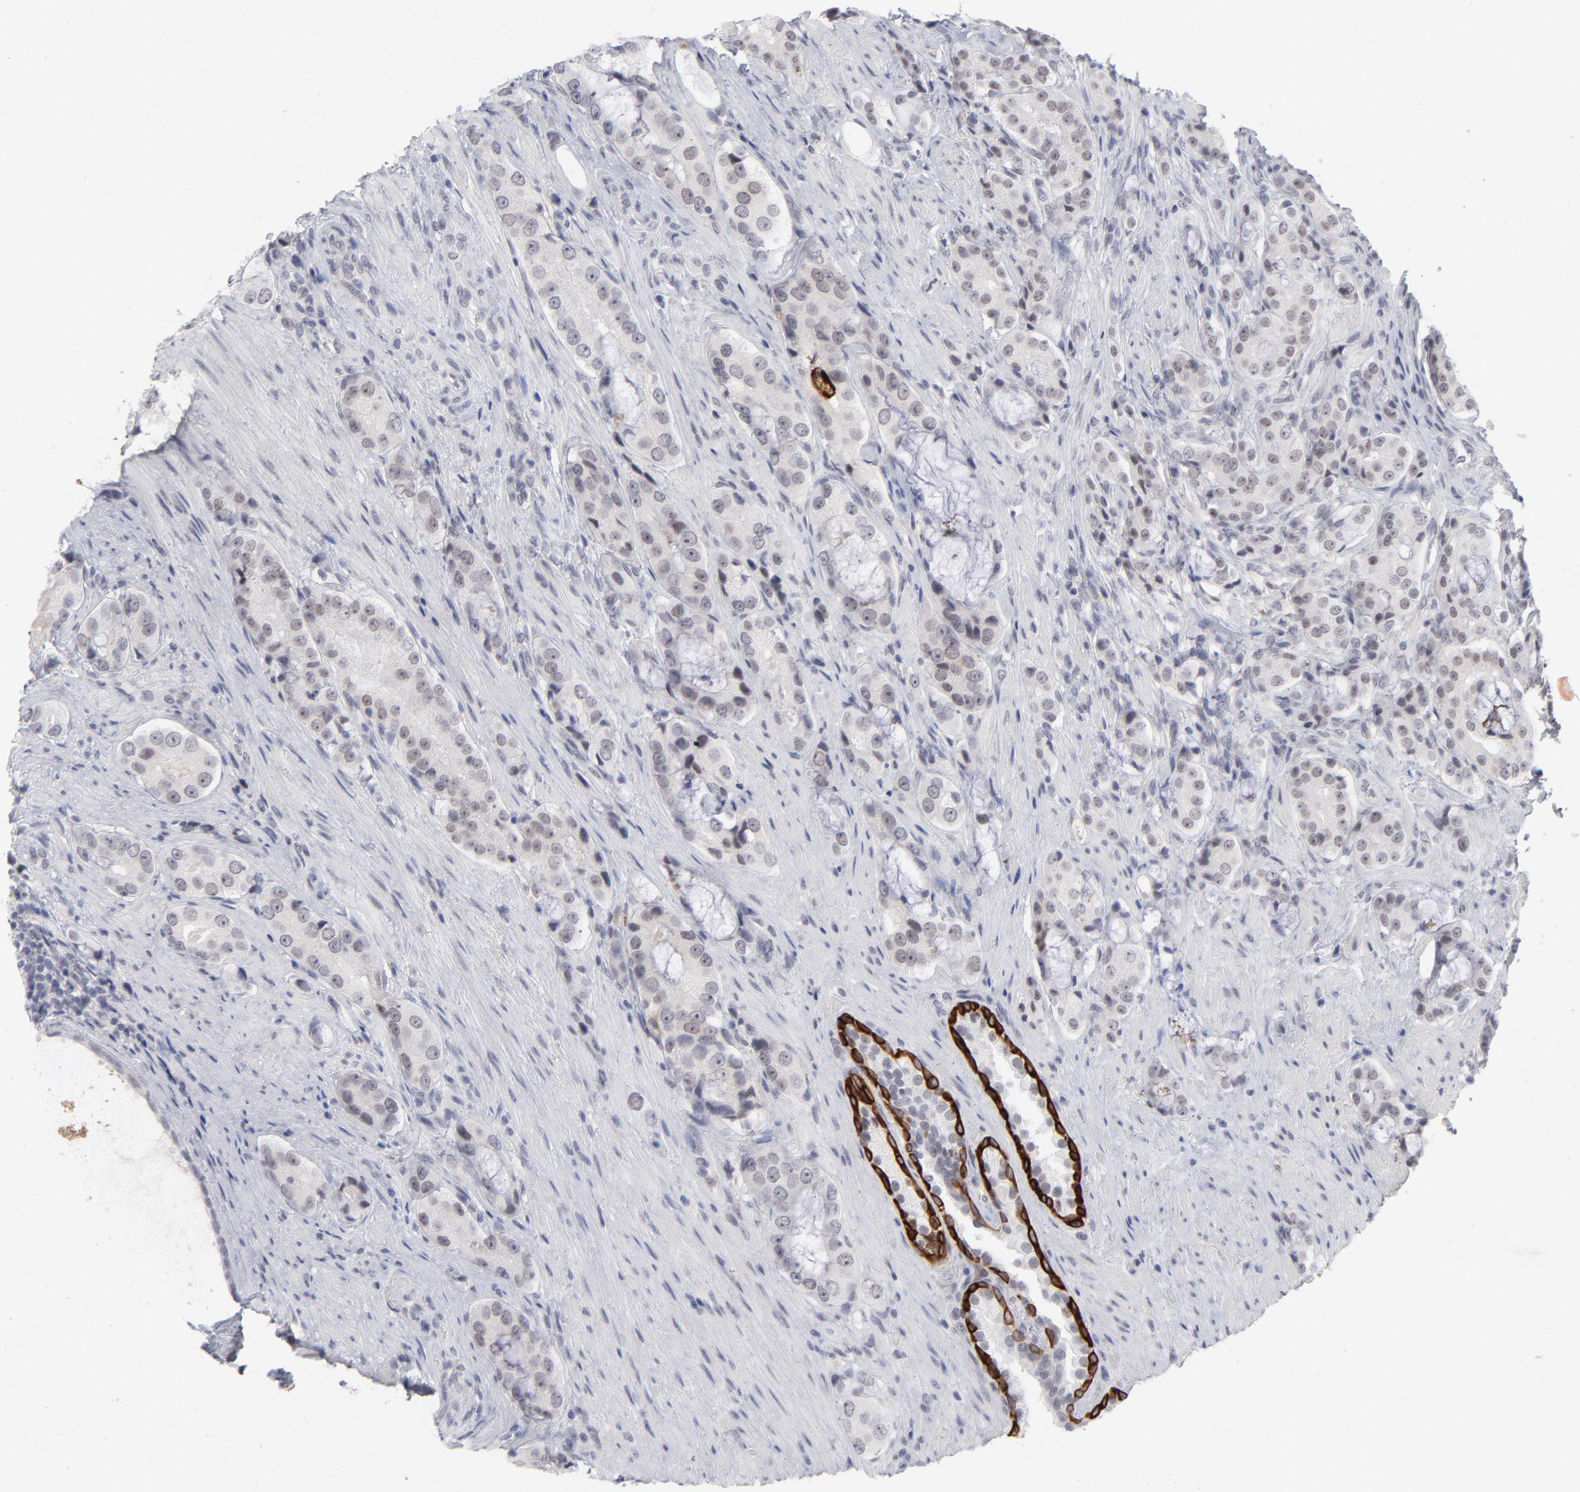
{"staining": {"intensity": "negative", "quantity": "none", "location": "none"}, "tissue": "prostate cancer", "cell_type": "Tumor cells", "image_type": "cancer", "snomed": [{"axis": "morphology", "description": "Adenocarcinoma, High grade"}, {"axis": "topography", "description": "Prostate"}], "caption": "Histopathology image shows no protein positivity in tumor cells of prostate cancer (high-grade adenocarcinoma) tissue.", "gene": "CCR2", "patient": {"sex": "male", "age": 72}}